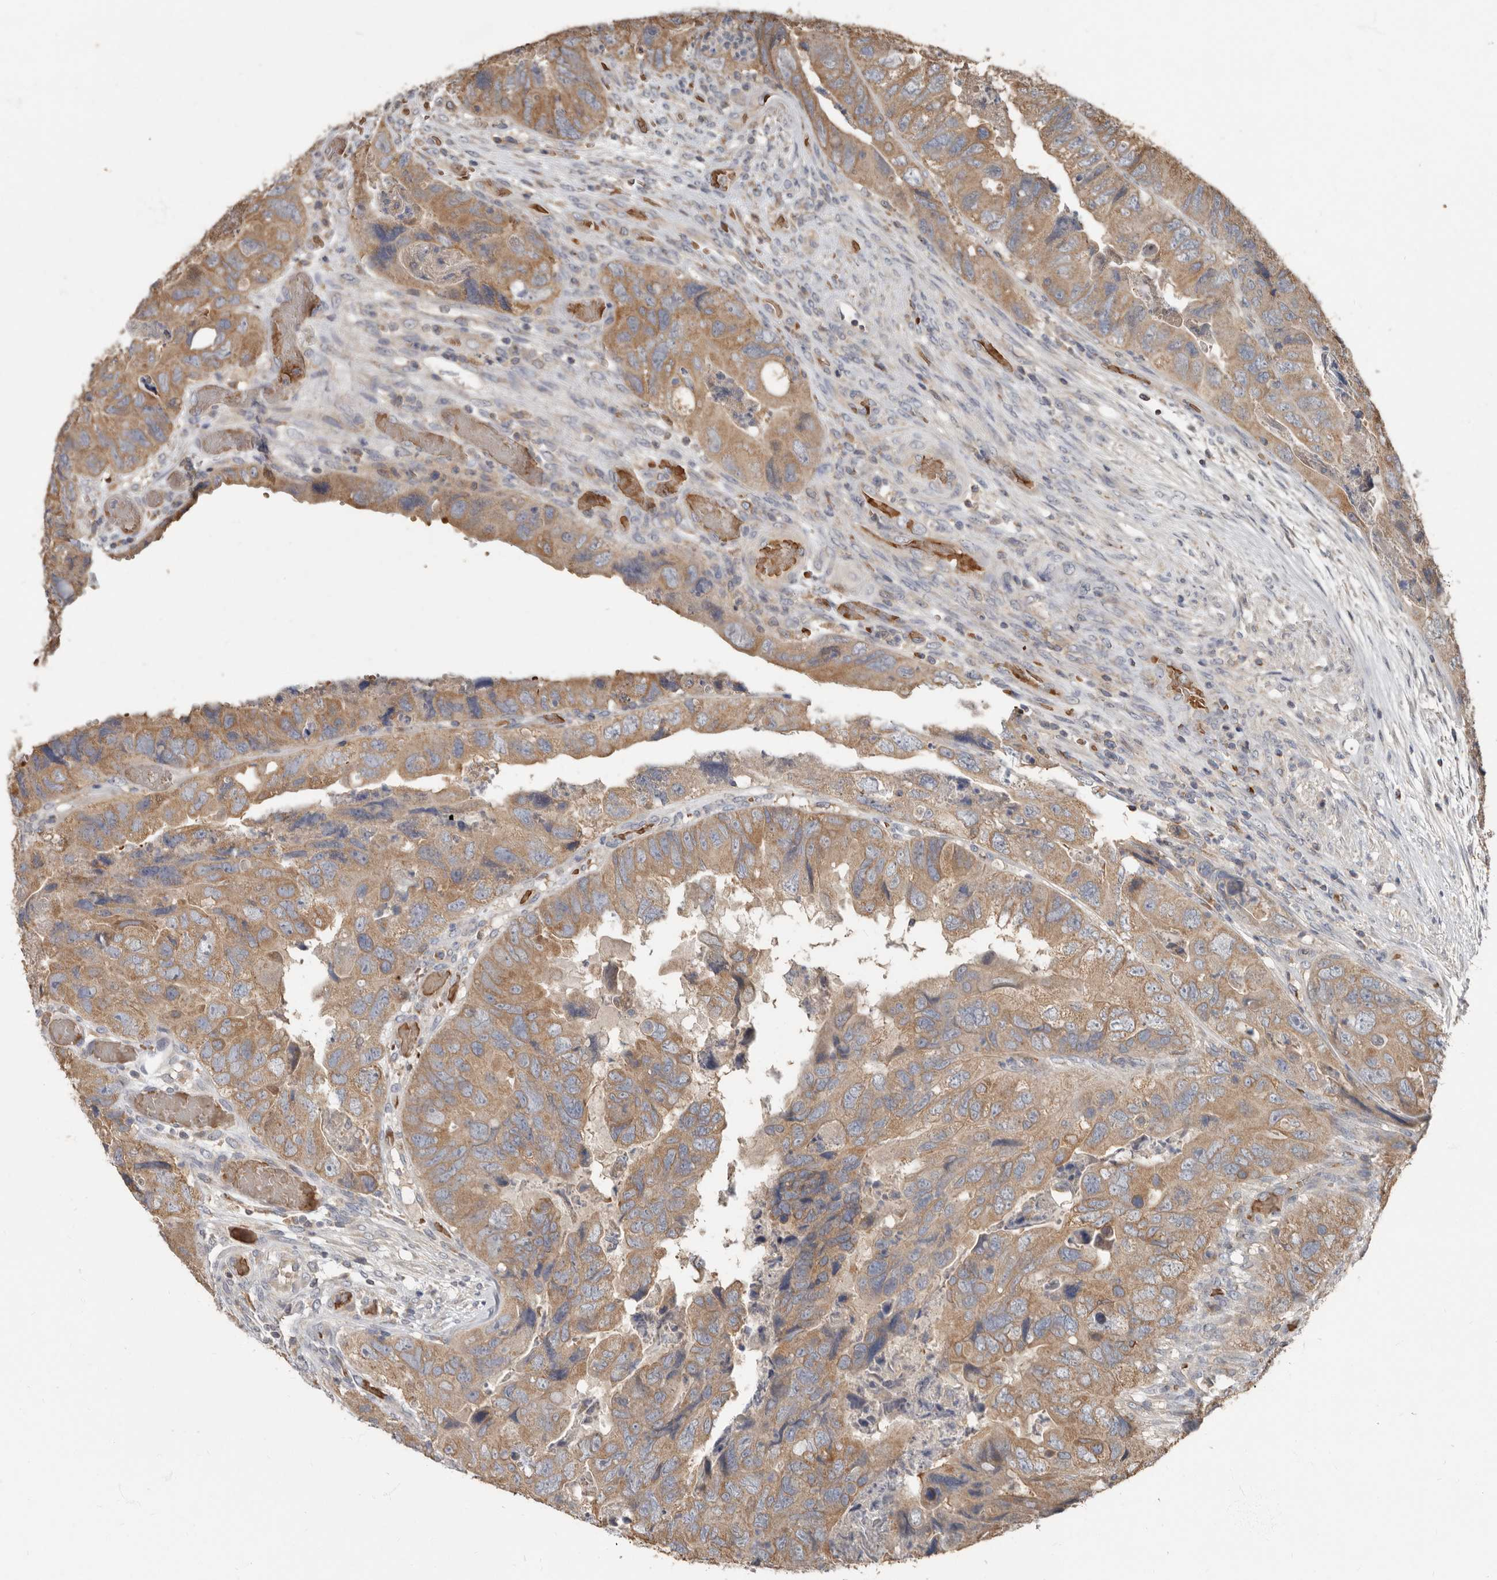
{"staining": {"intensity": "moderate", "quantity": ">75%", "location": "cytoplasmic/membranous"}, "tissue": "colorectal cancer", "cell_type": "Tumor cells", "image_type": "cancer", "snomed": [{"axis": "morphology", "description": "Adenocarcinoma, NOS"}, {"axis": "topography", "description": "Rectum"}], "caption": "This micrograph displays IHC staining of human colorectal cancer, with medium moderate cytoplasmic/membranous positivity in about >75% of tumor cells.", "gene": "KIF26B", "patient": {"sex": "male", "age": 63}}